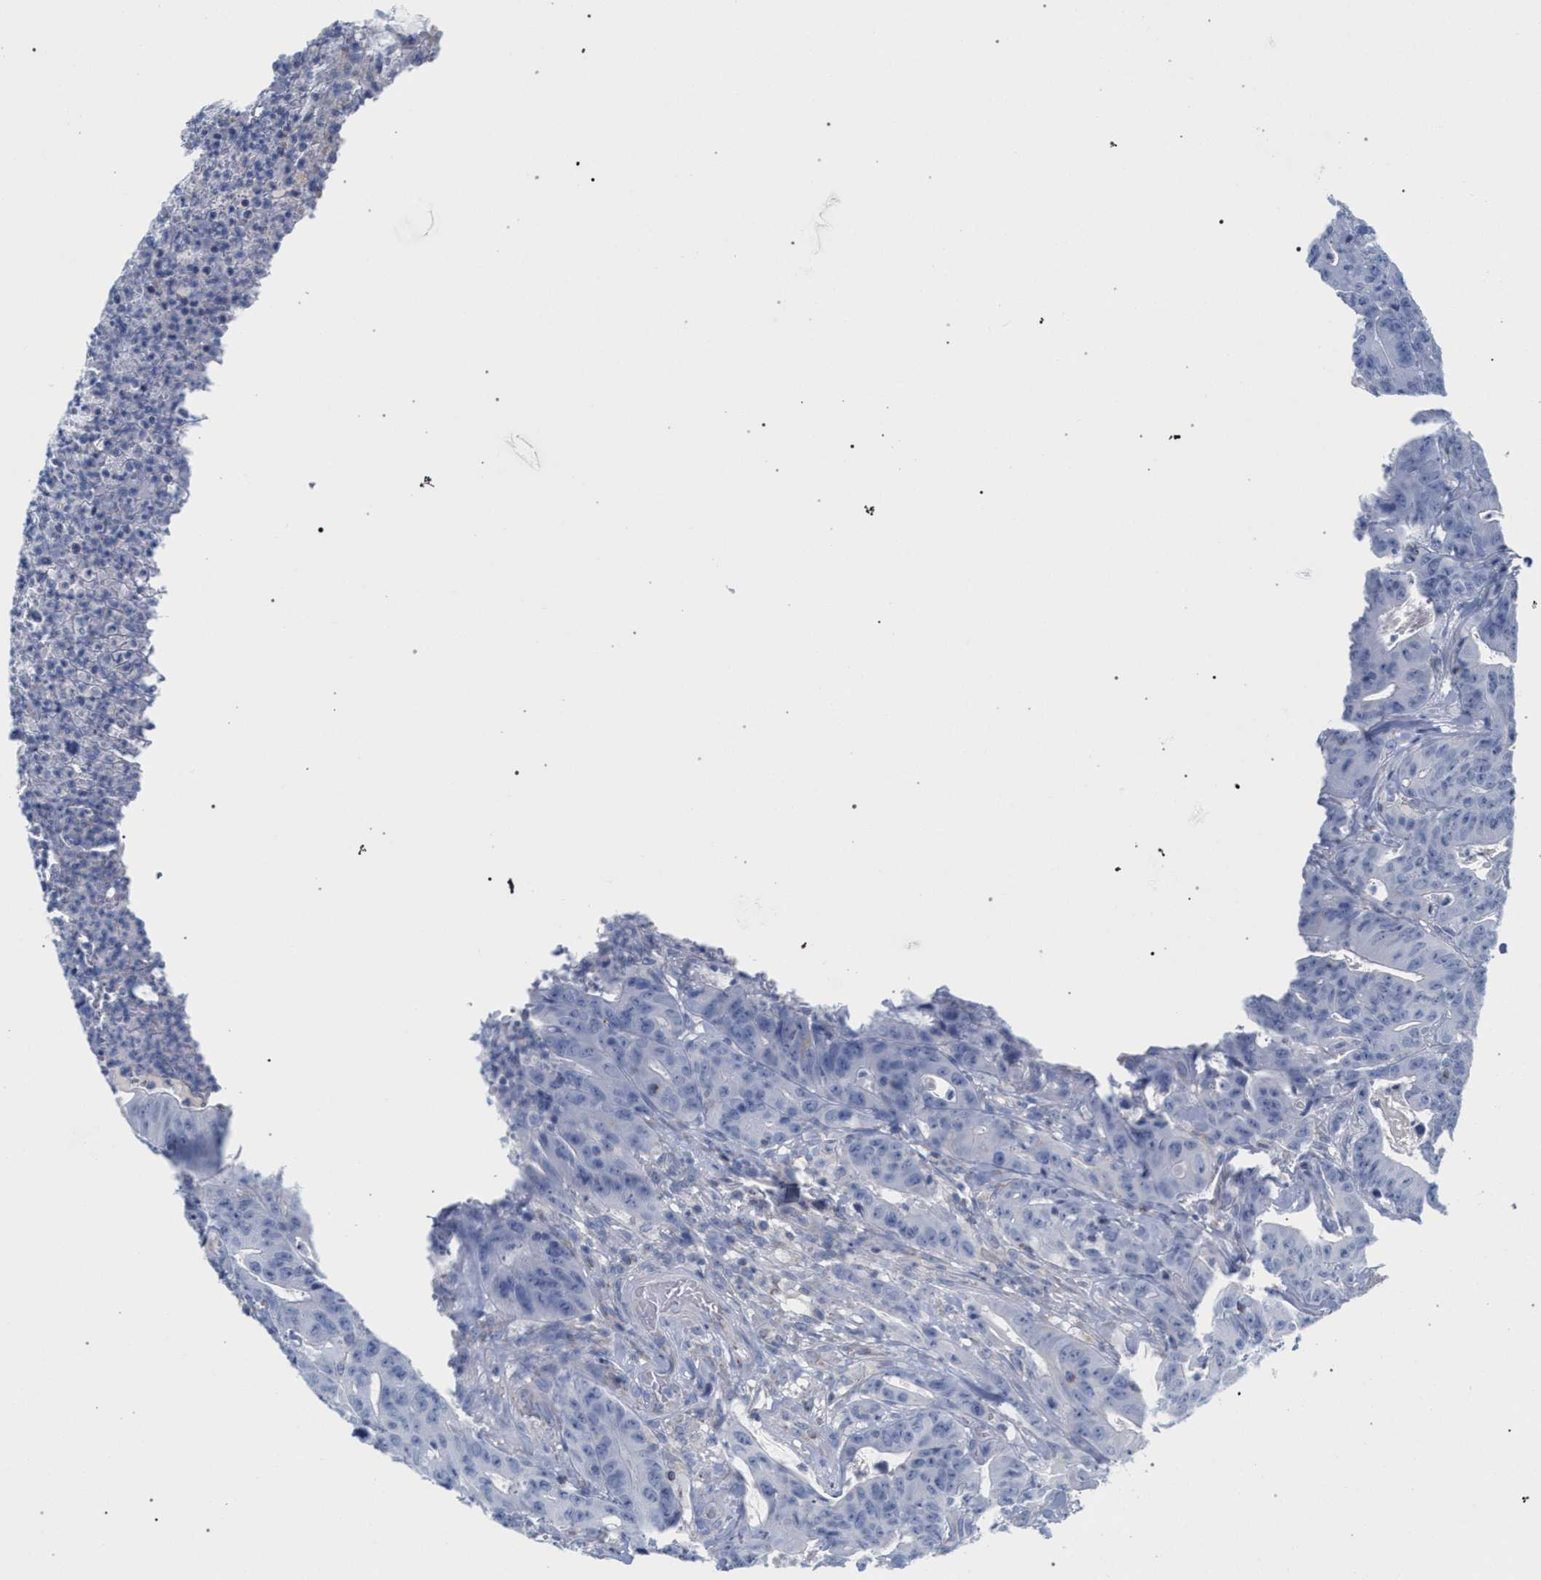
{"staining": {"intensity": "negative", "quantity": "none", "location": "none"}, "tissue": "colorectal cancer", "cell_type": "Tumor cells", "image_type": "cancer", "snomed": [{"axis": "morphology", "description": "Adenocarcinoma, NOS"}, {"axis": "topography", "description": "Colon"}], "caption": "This is an IHC histopathology image of human colorectal cancer. There is no staining in tumor cells.", "gene": "ECI2", "patient": {"sex": "male", "age": 45}}